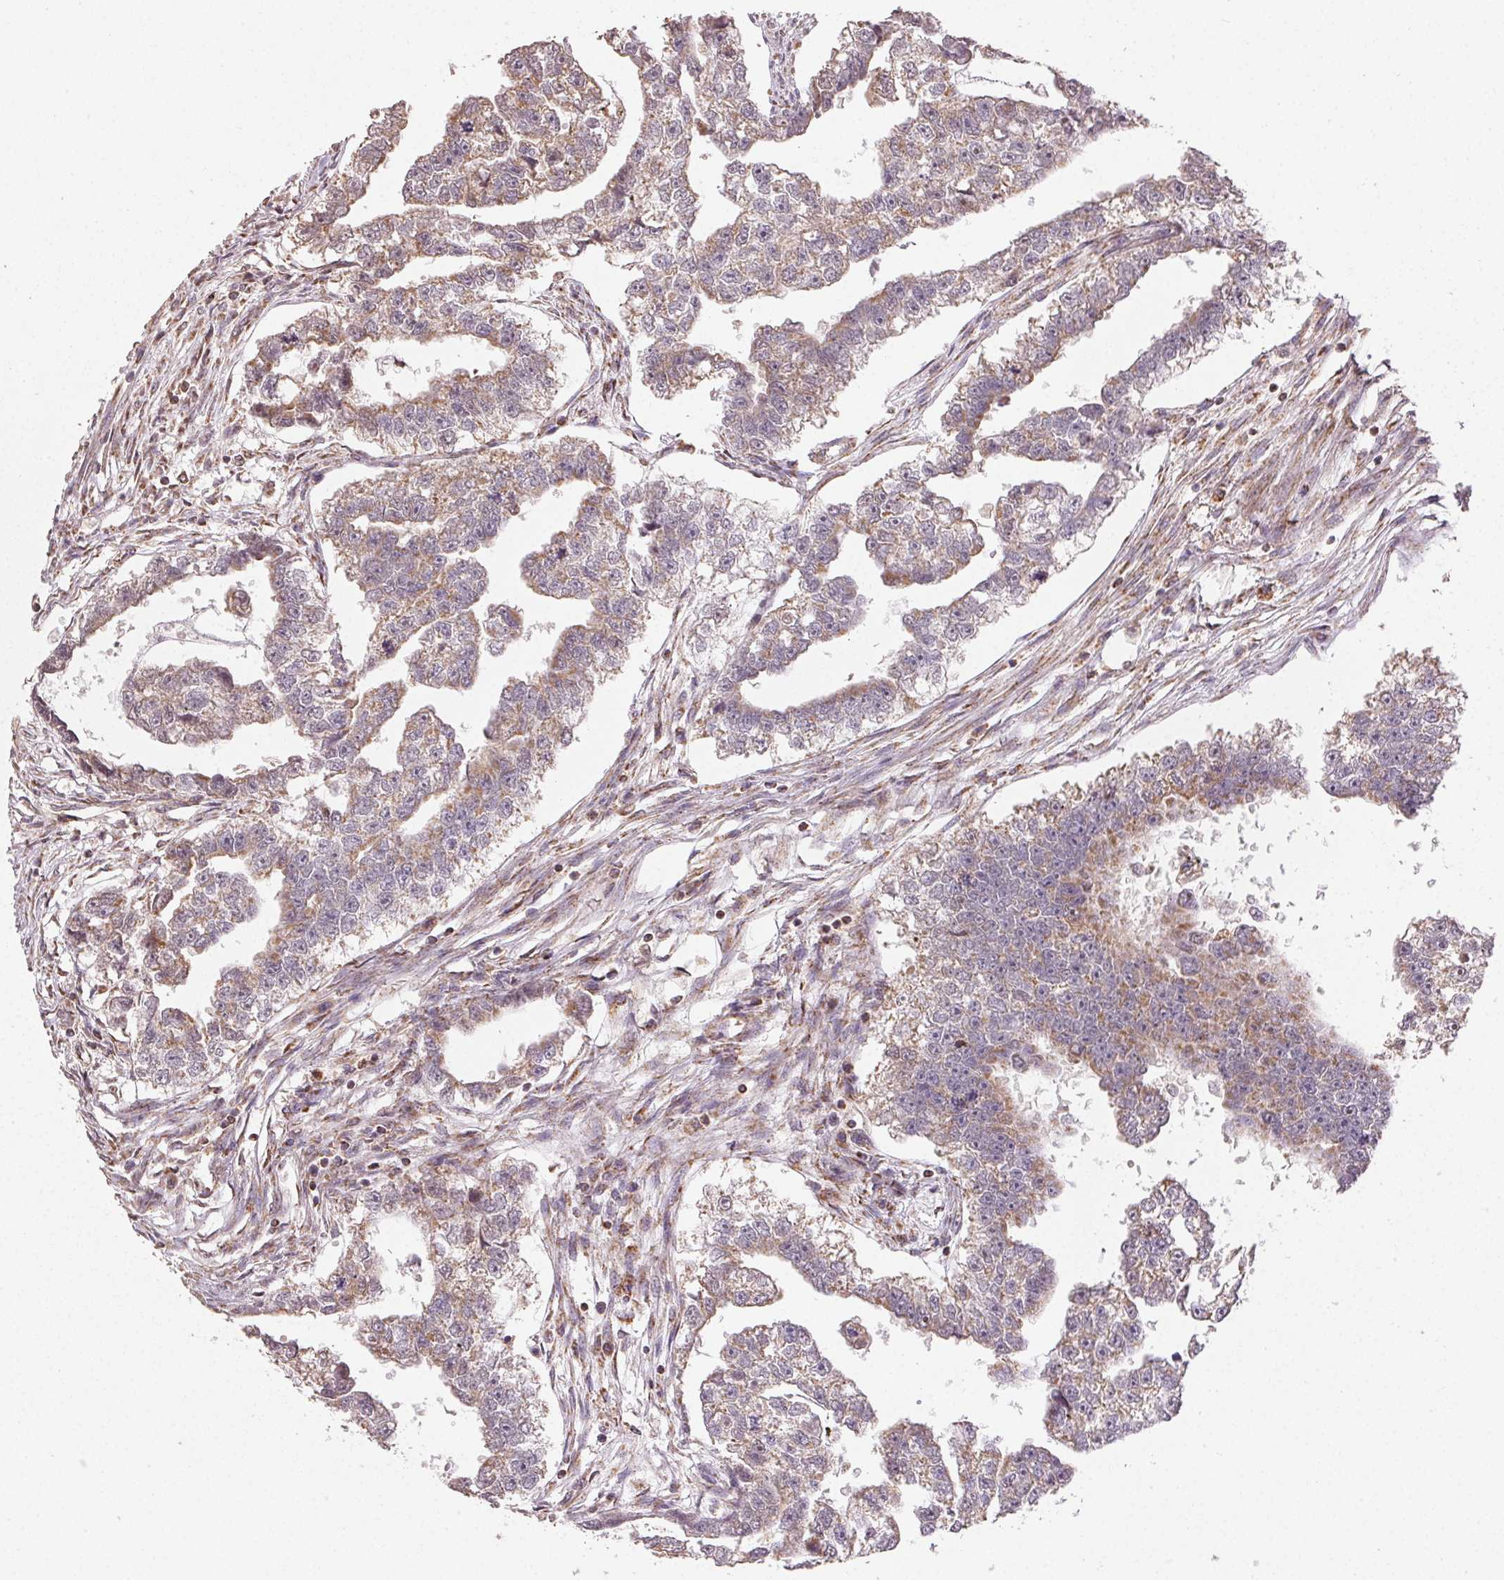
{"staining": {"intensity": "moderate", "quantity": ">75%", "location": "cytoplasmic/membranous"}, "tissue": "testis cancer", "cell_type": "Tumor cells", "image_type": "cancer", "snomed": [{"axis": "morphology", "description": "Carcinoma, Embryonal, NOS"}, {"axis": "morphology", "description": "Teratoma, malignant, NOS"}, {"axis": "topography", "description": "Testis"}], "caption": "Immunohistochemistry (IHC) of human testis cancer exhibits medium levels of moderate cytoplasmic/membranous staining in about >75% of tumor cells. The staining was performed using DAB, with brown indicating positive protein expression. Nuclei are stained blue with hematoxylin.", "gene": "CLASP1", "patient": {"sex": "male", "age": 44}}